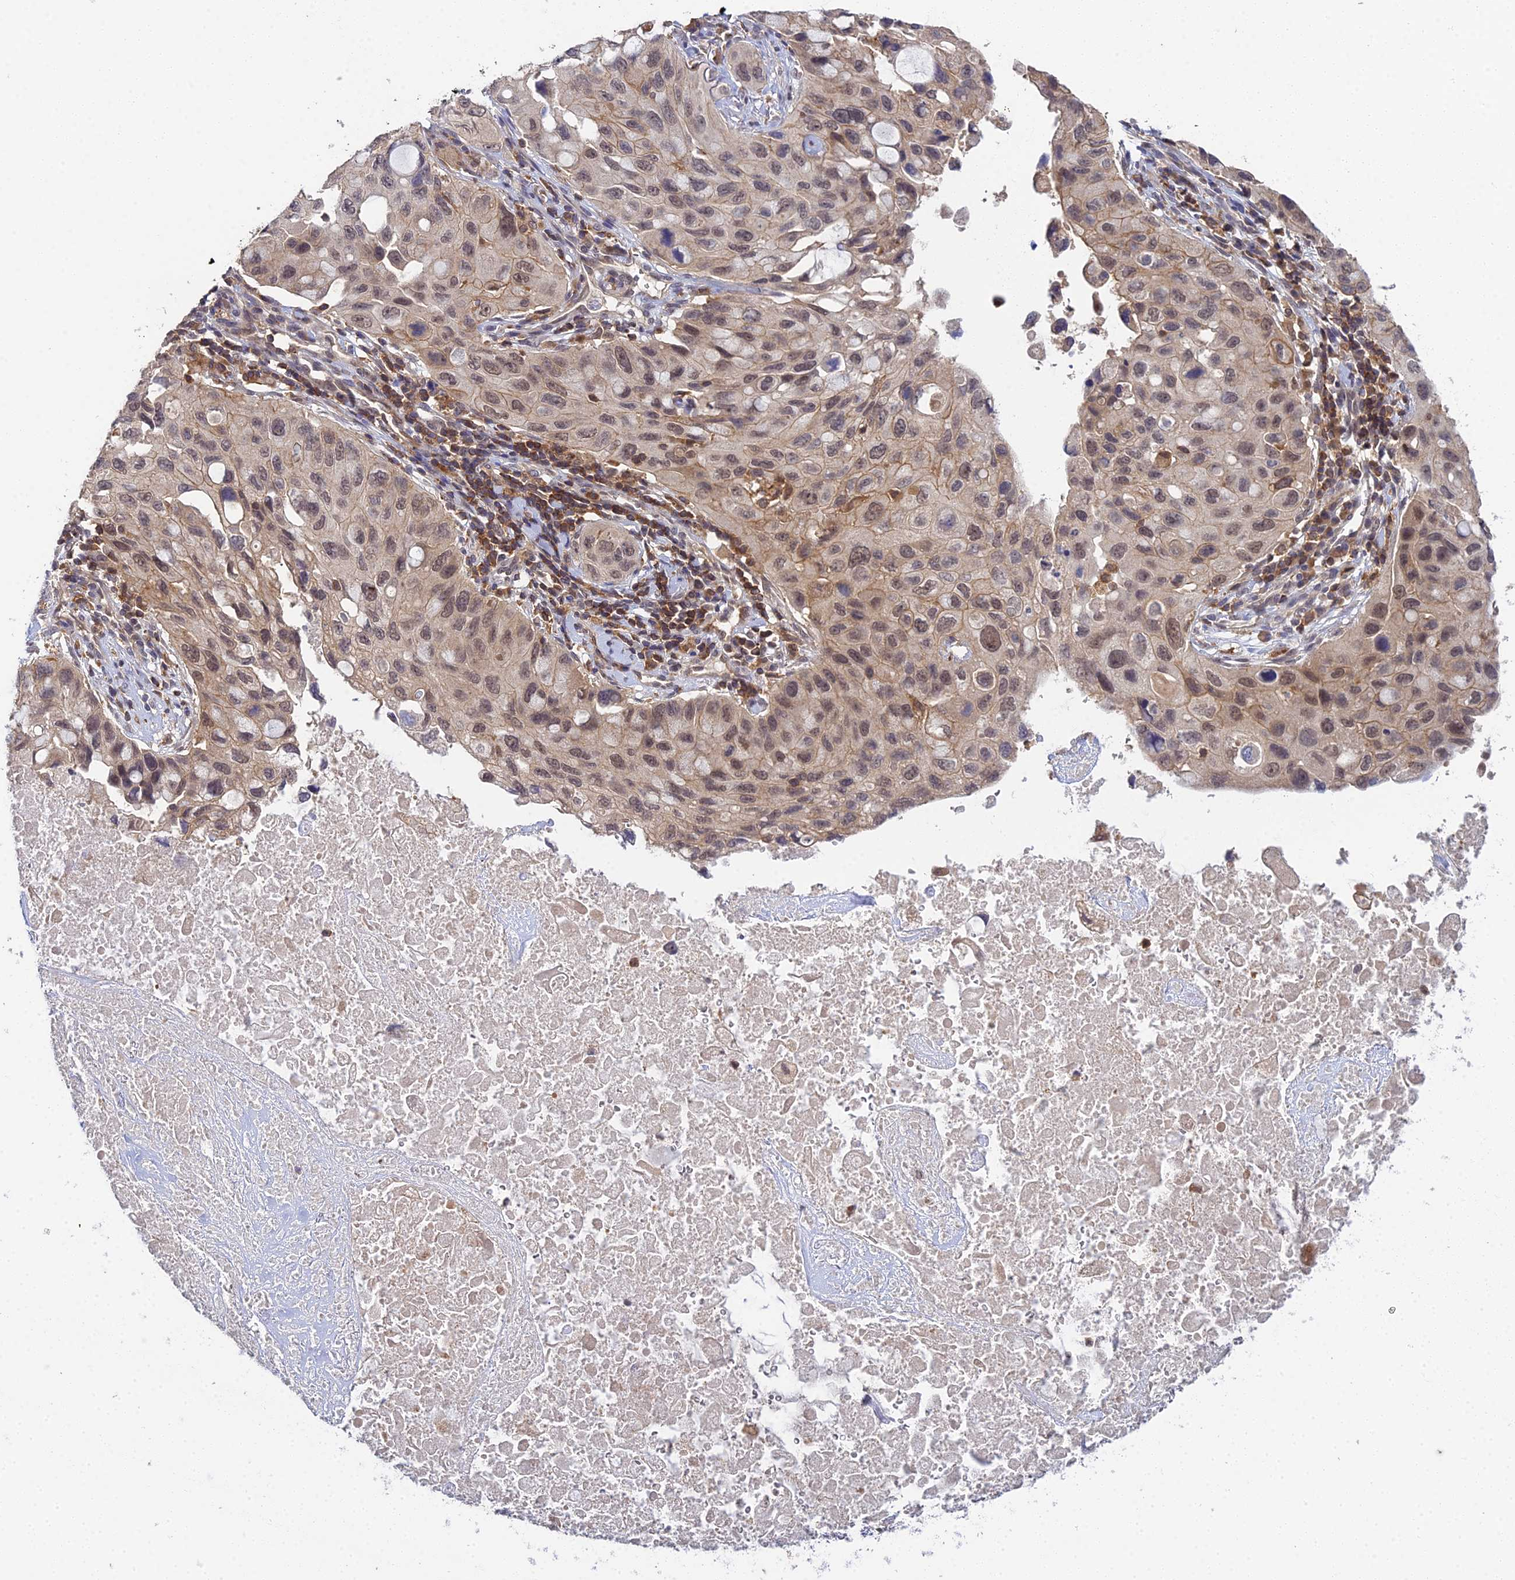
{"staining": {"intensity": "moderate", "quantity": ">75%", "location": "cytoplasmic/membranous,nuclear"}, "tissue": "lung cancer", "cell_type": "Tumor cells", "image_type": "cancer", "snomed": [{"axis": "morphology", "description": "Squamous cell carcinoma, NOS"}, {"axis": "topography", "description": "Lung"}], "caption": "Human lung cancer stained for a protein (brown) demonstrates moderate cytoplasmic/membranous and nuclear positive expression in approximately >75% of tumor cells.", "gene": "TPRX1", "patient": {"sex": "female", "age": 73}}